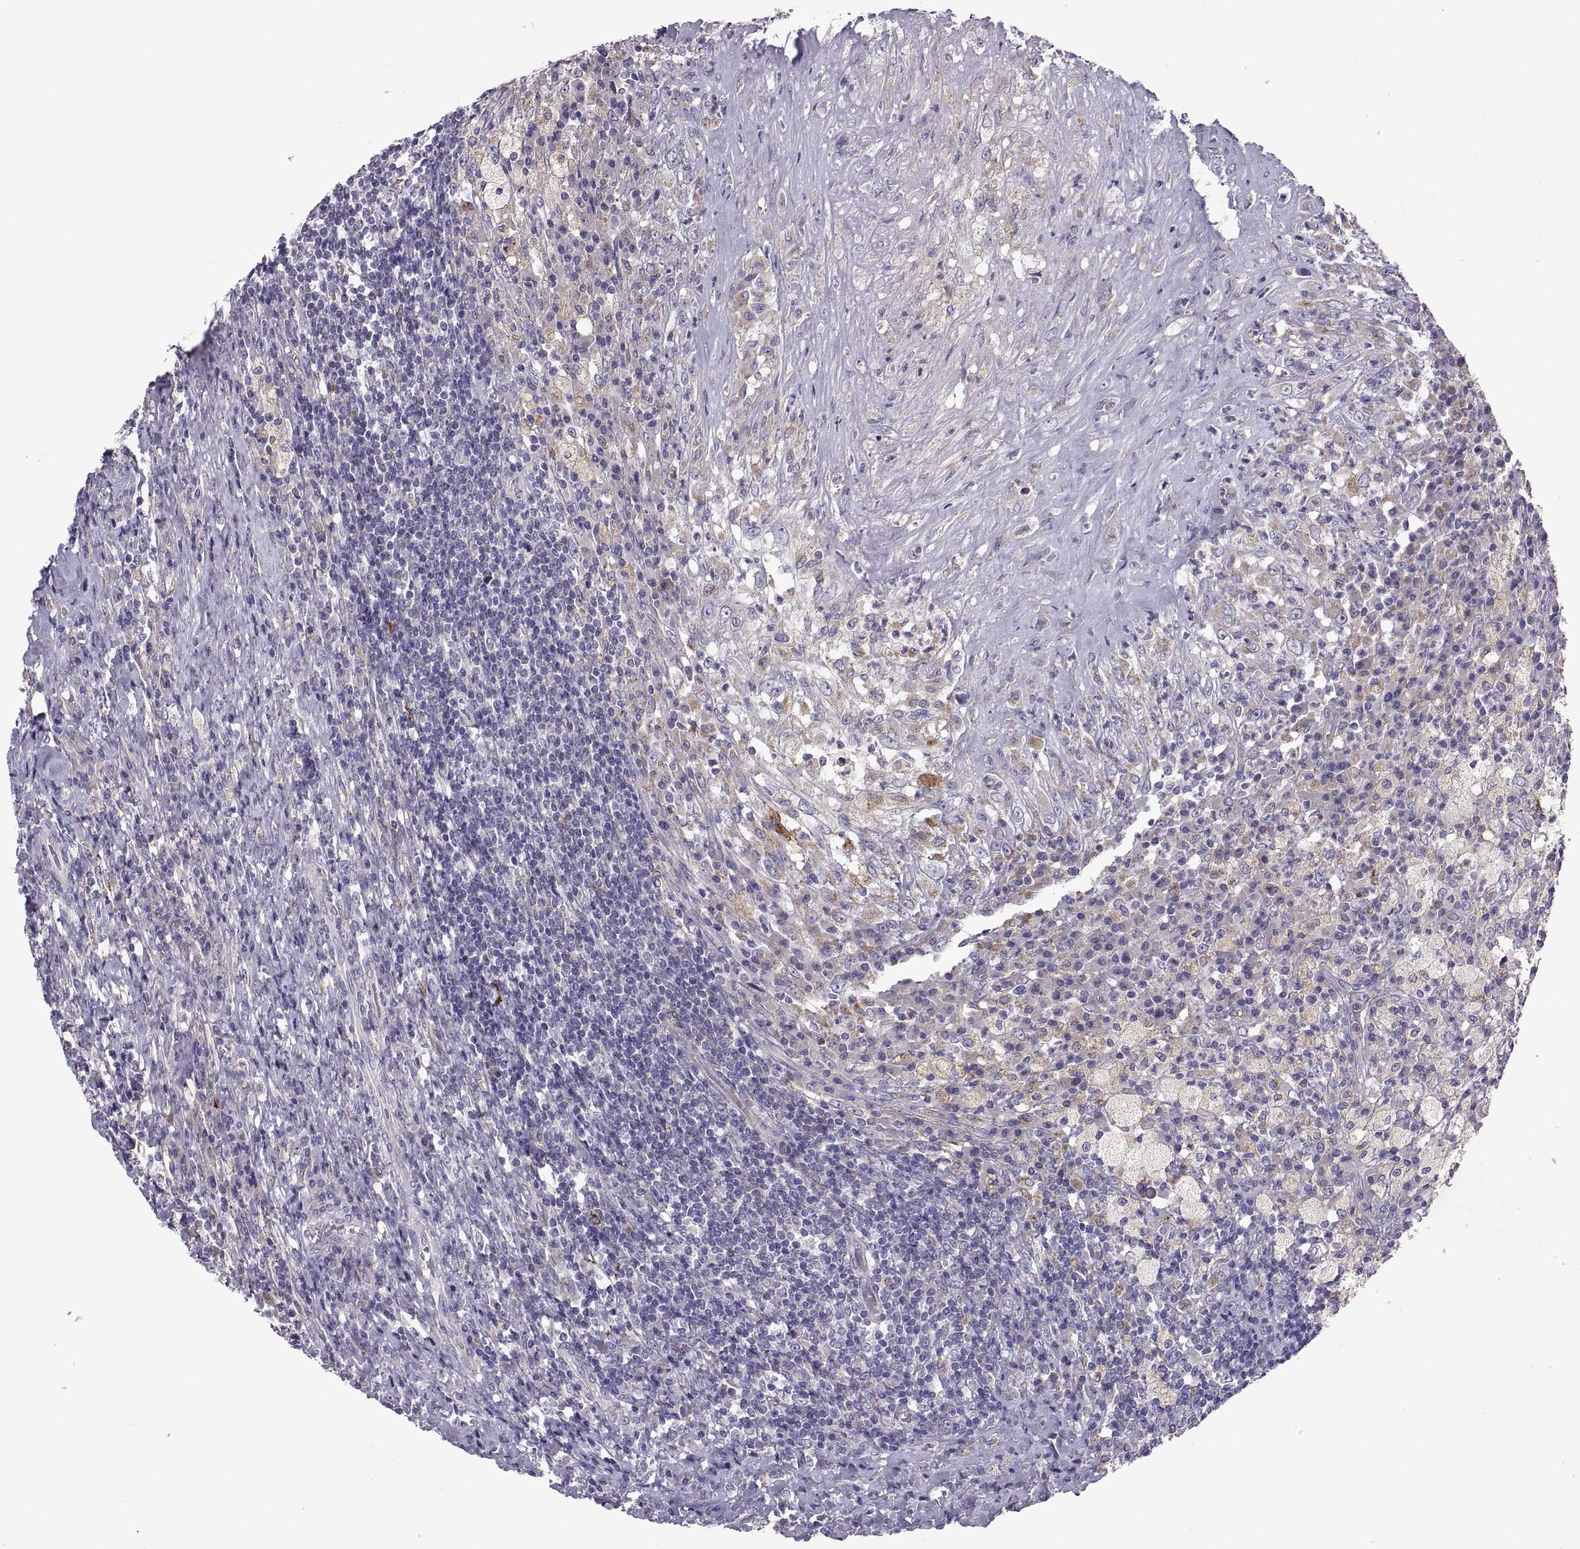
{"staining": {"intensity": "moderate", "quantity": "<25%", "location": "cytoplasmic/membranous"}, "tissue": "testis cancer", "cell_type": "Tumor cells", "image_type": "cancer", "snomed": [{"axis": "morphology", "description": "Necrosis, NOS"}, {"axis": "morphology", "description": "Carcinoma, Embryonal, NOS"}, {"axis": "topography", "description": "Testis"}], "caption": "High-magnification brightfield microscopy of testis embryonal carcinoma stained with DAB (brown) and counterstained with hematoxylin (blue). tumor cells exhibit moderate cytoplasmic/membranous positivity is identified in about<25% of cells.", "gene": "ARSL", "patient": {"sex": "male", "age": 19}}